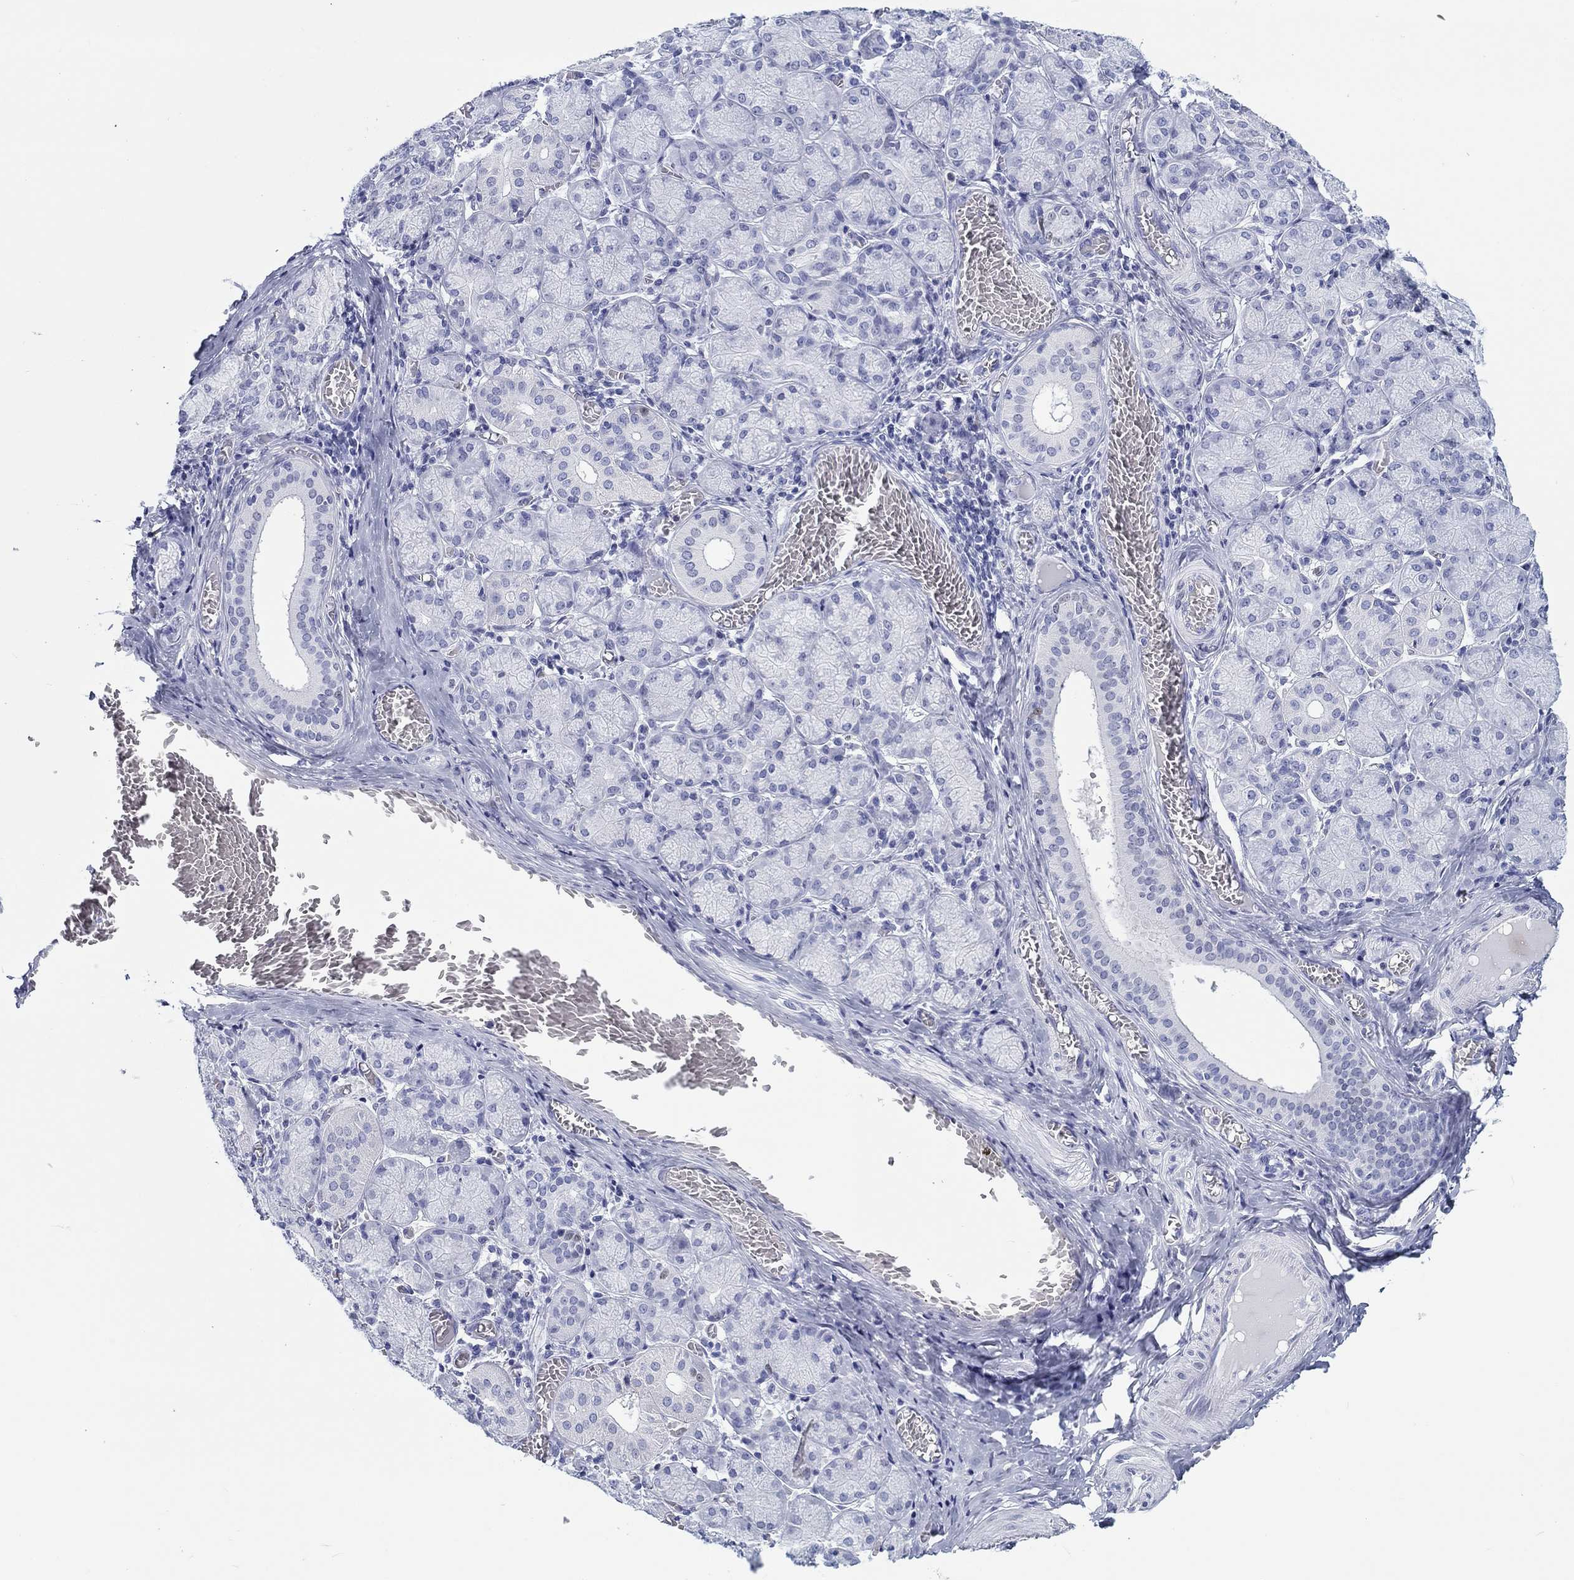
{"staining": {"intensity": "negative", "quantity": "none", "location": "none"}, "tissue": "salivary gland", "cell_type": "Glandular cells", "image_type": "normal", "snomed": [{"axis": "morphology", "description": "Normal tissue, NOS"}, {"axis": "topography", "description": "Salivary gland"}, {"axis": "topography", "description": "Peripheral nerve tissue"}], "caption": "This photomicrograph is of unremarkable salivary gland stained with immunohistochemistry to label a protein in brown with the nuclei are counter-stained blue. There is no positivity in glandular cells. (DAB (3,3'-diaminobenzidine) immunohistochemistry, high magnification).", "gene": "H1", "patient": {"sex": "female", "age": 24}}